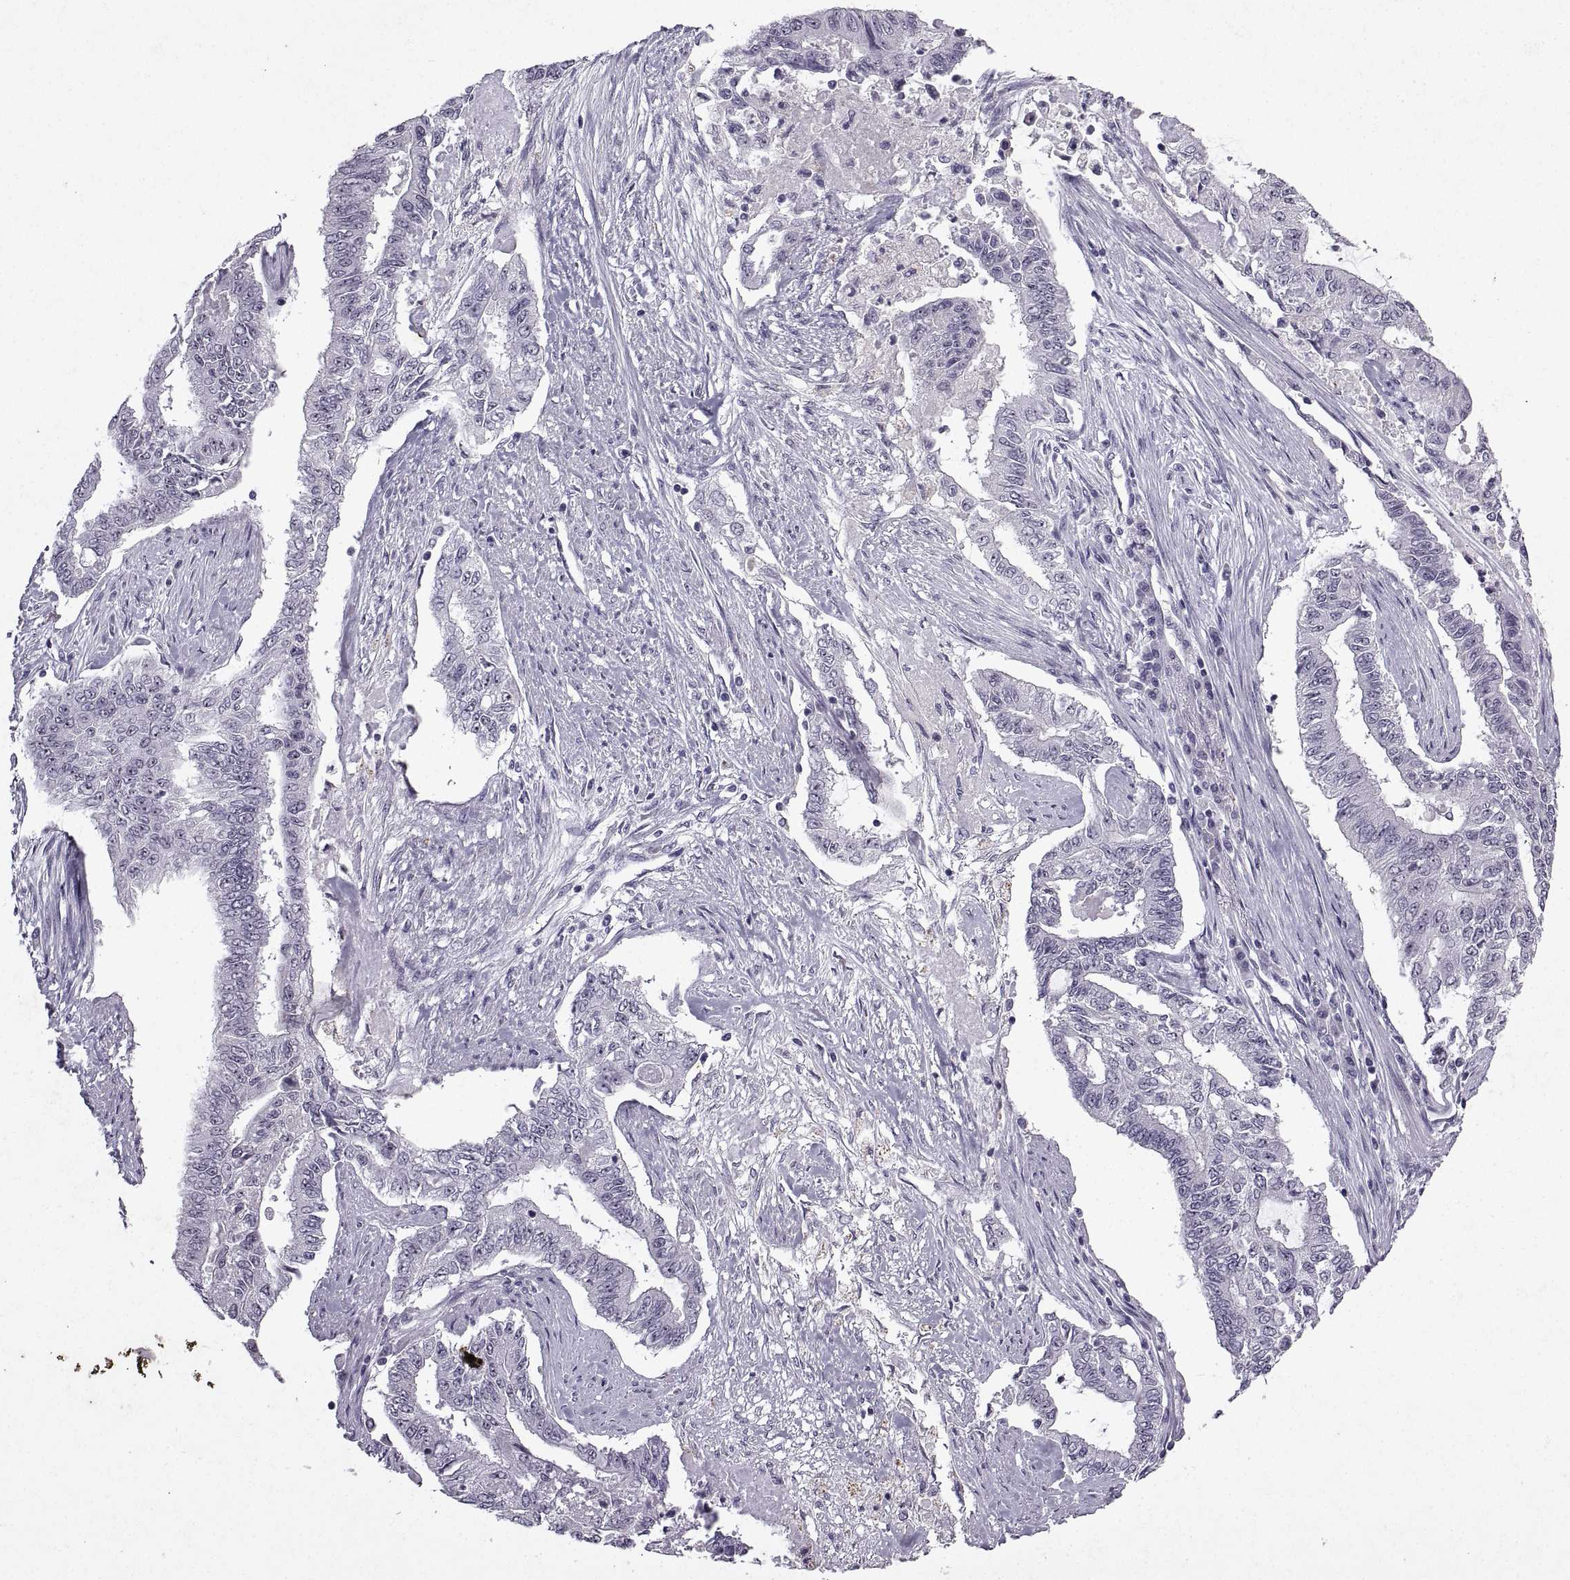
{"staining": {"intensity": "weak", "quantity": "25%-75%", "location": "nuclear"}, "tissue": "endometrial cancer", "cell_type": "Tumor cells", "image_type": "cancer", "snomed": [{"axis": "morphology", "description": "Adenocarcinoma, NOS"}, {"axis": "topography", "description": "Uterus"}], "caption": "A photomicrograph of human adenocarcinoma (endometrial) stained for a protein displays weak nuclear brown staining in tumor cells. (Stains: DAB (3,3'-diaminobenzidine) in brown, nuclei in blue, Microscopy: brightfield microscopy at high magnification).", "gene": "SINHCAF", "patient": {"sex": "female", "age": 59}}